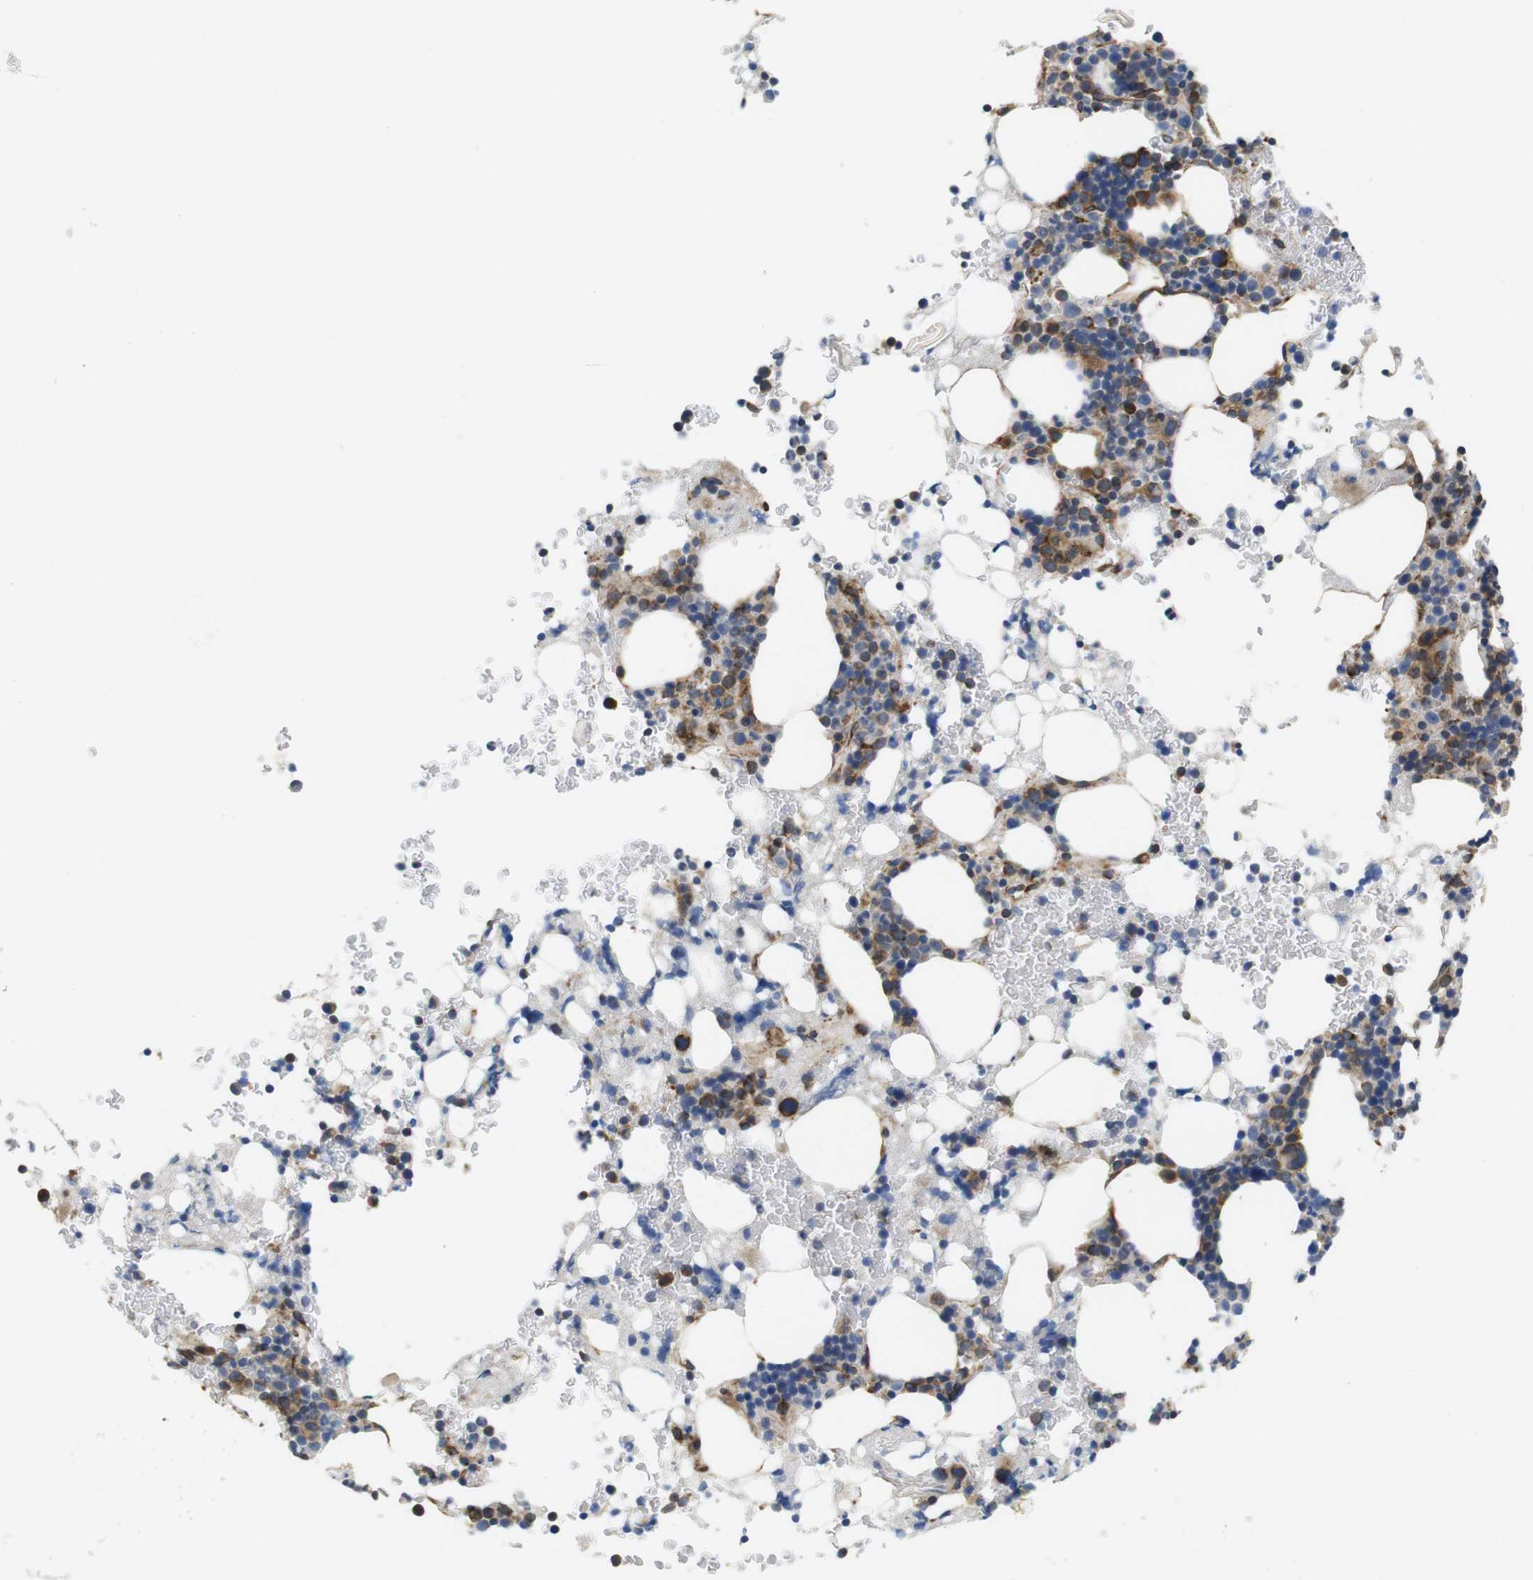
{"staining": {"intensity": "moderate", "quantity": "25%-75%", "location": "cytoplasmic/membranous"}, "tissue": "bone marrow", "cell_type": "Hematopoietic cells", "image_type": "normal", "snomed": [{"axis": "morphology", "description": "Normal tissue, NOS"}, {"axis": "morphology", "description": "Inflammation, NOS"}, {"axis": "topography", "description": "Bone marrow"}], "caption": "A medium amount of moderate cytoplasmic/membranous positivity is appreciated in approximately 25%-75% of hematopoietic cells in unremarkable bone marrow. (DAB (3,3'-diaminobenzidine) IHC with brightfield microscopy, high magnification).", "gene": "PCNX2", "patient": {"sex": "female", "age": 84}}